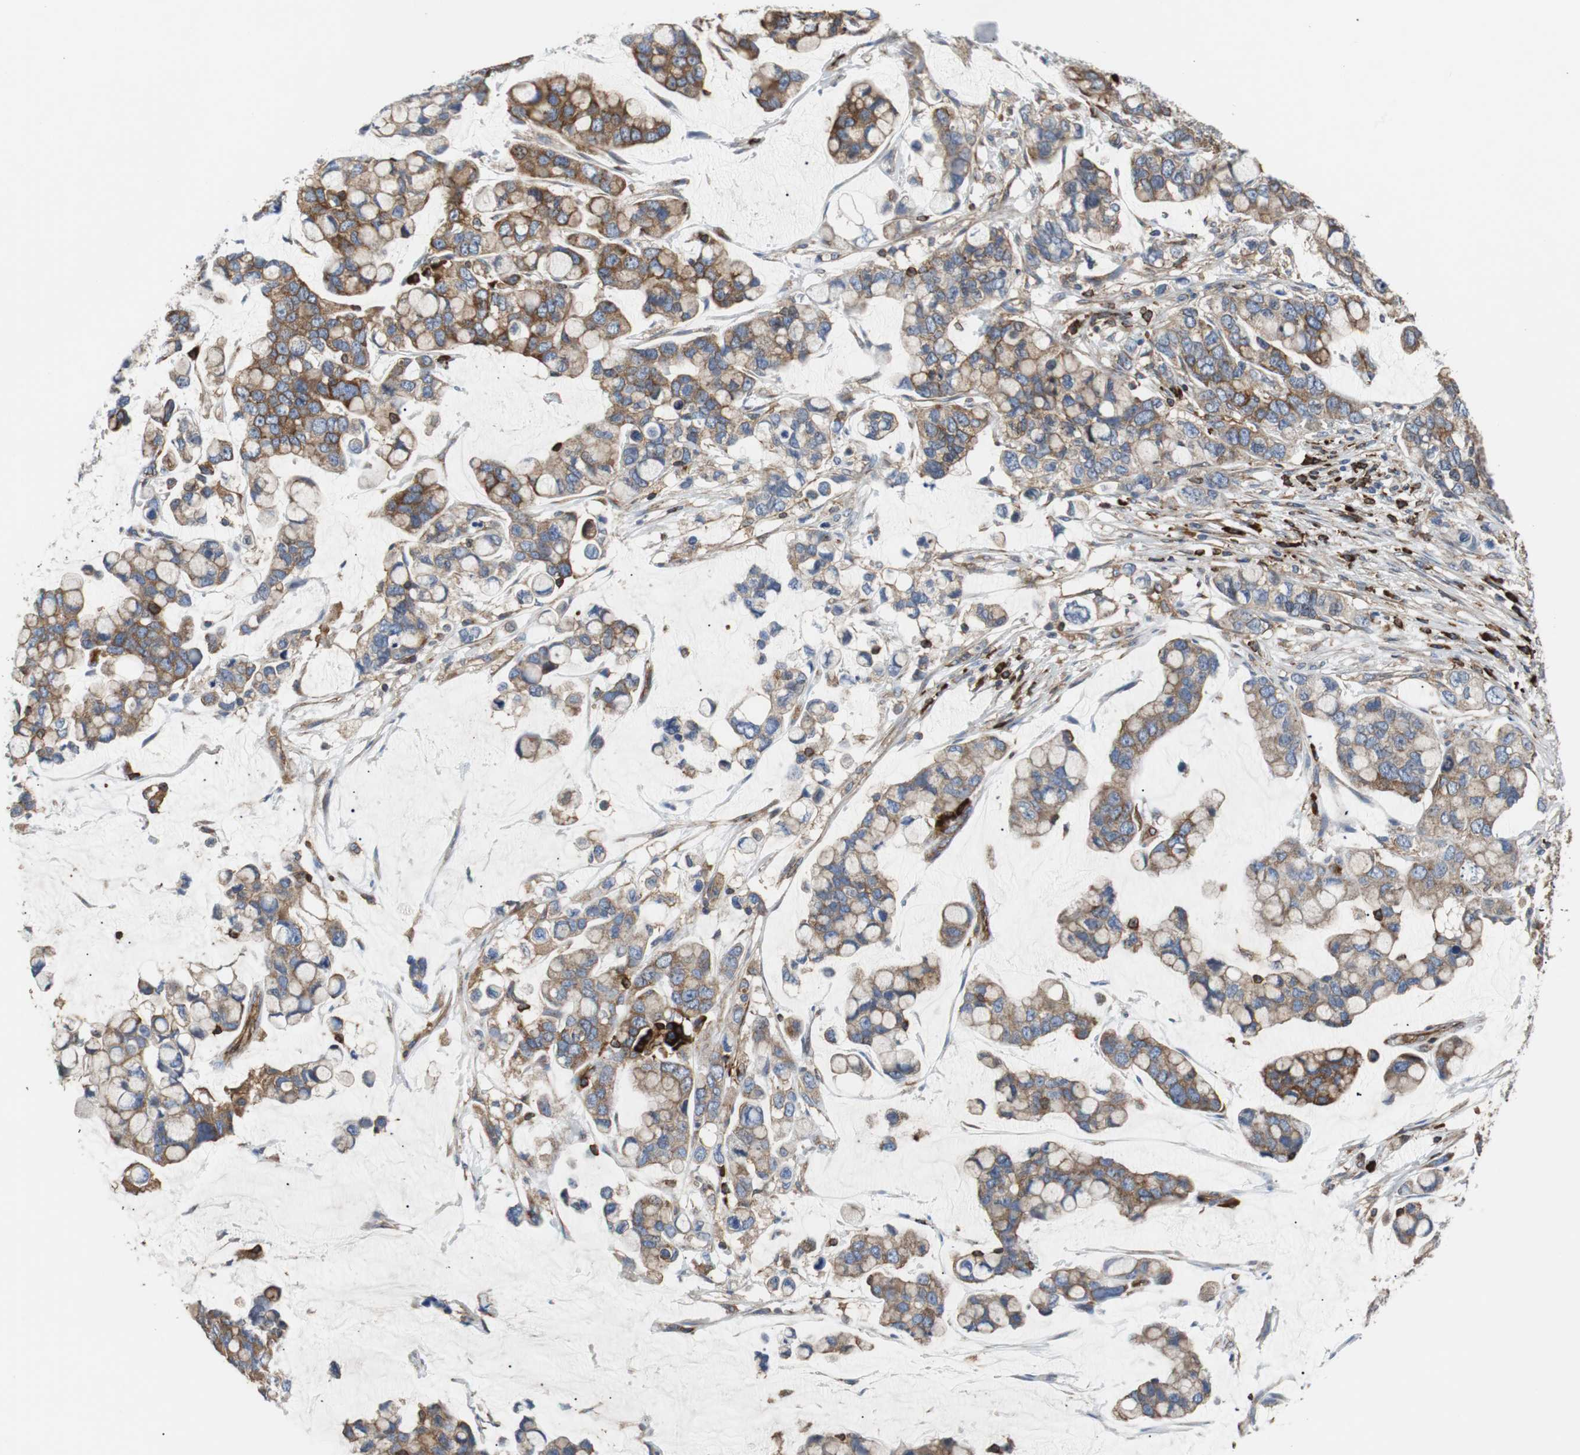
{"staining": {"intensity": "weak", "quantity": ">75%", "location": "cytoplasmic/membranous"}, "tissue": "stomach cancer", "cell_type": "Tumor cells", "image_type": "cancer", "snomed": [{"axis": "morphology", "description": "Adenocarcinoma, NOS"}, {"axis": "topography", "description": "Stomach, lower"}], "caption": "This is an image of immunohistochemistry staining of stomach cancer (adenocarcinoma), which shows weak expression in the cytoplasmic/membranous of tumor cells.", "gene": "PLCG2", "patient": {"sex": "male", "age": 84}}